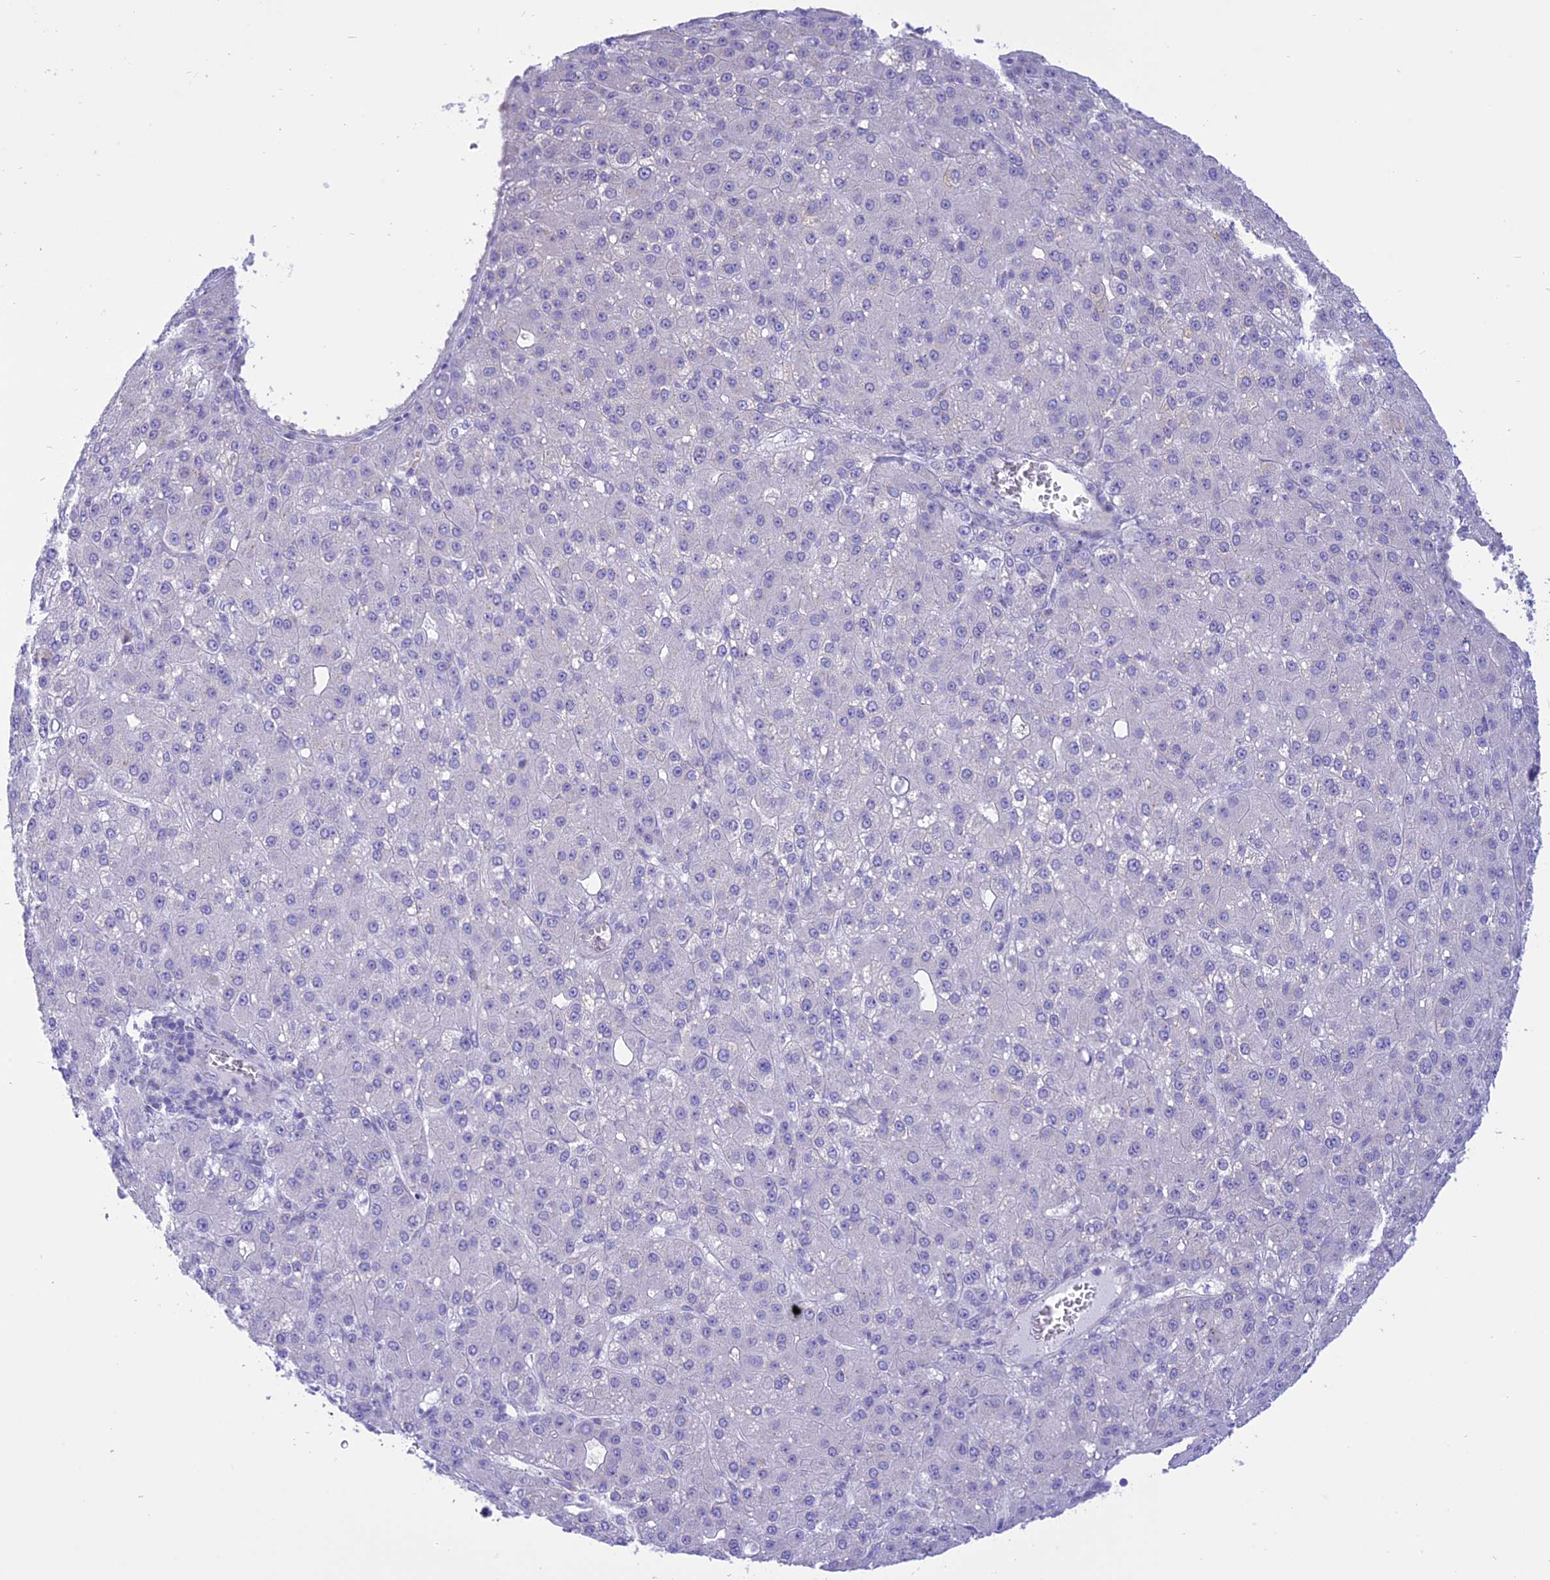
{"staining": {"intensity": "negative", "quantity": "none", "location": "none"}, "tissue": "liver cancer", "cell_type": "Tumor cells", "image_type": "cancer", "snomed": [{"axis": "morphology", "description": "Carcinoma, Hepatocellular, NOS"}, {"axis": "topography", "description": "Liver"}], "caption": "Liver hepatocellular carcinoma stained for a protein using IHC demonstrates no expression tumor cells.", "gene": "DCAF16", "patient": {"sex": "male", "age": 67}}